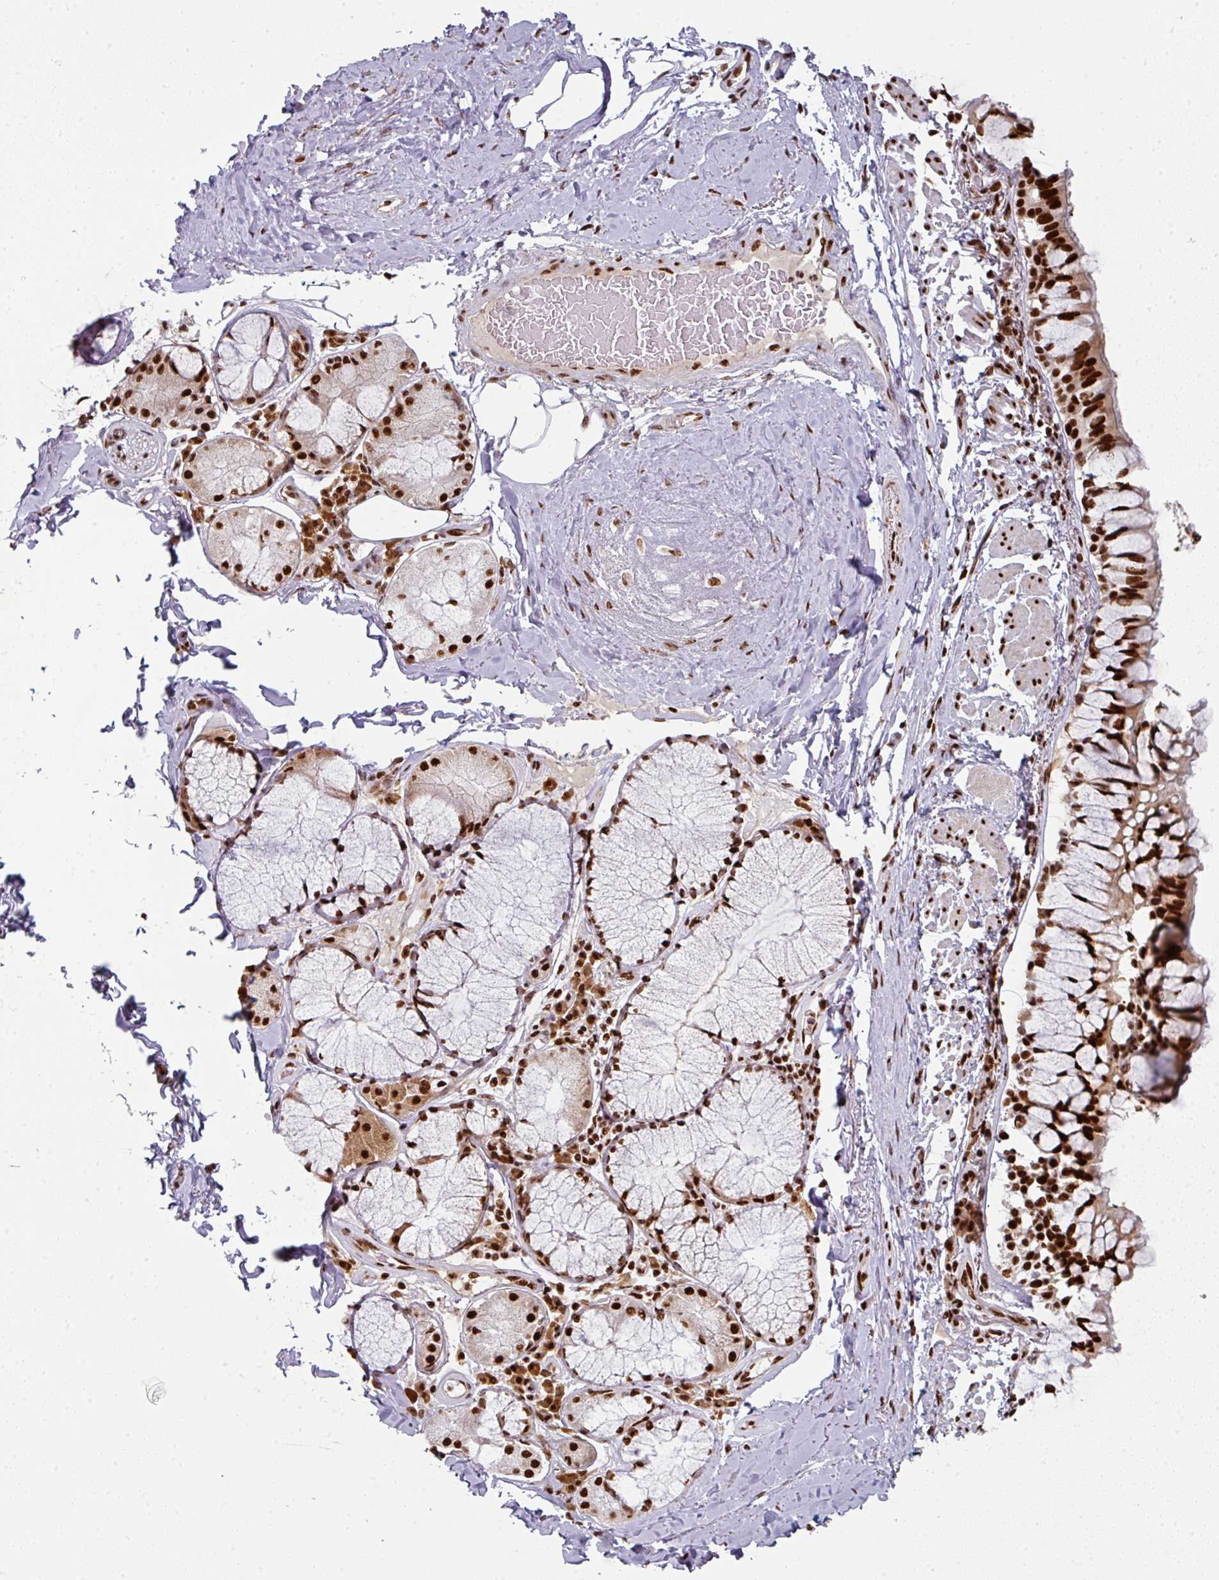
{"staining": {"intensity": "strong", "quantity": ">75%", "location": "cytoplasmic/membranous,nuclear"}, "tissue": "bronchus", "cell_type": "Respiratory epithelial cells", "image_type": "normal", "snomed": [{"axis": "morphology", "description": "Normal tissue, NOS"}, {"axis": "topography", "description": "Bronchus"}], "caption": "A high amount of strong cytoplasmic/membranous,nuclear positivity is present in about >75% of respiratory epithelial cells in benign bronchus.", "gene": "SIK3", "patient": {"sex": "male", "age": 70}}